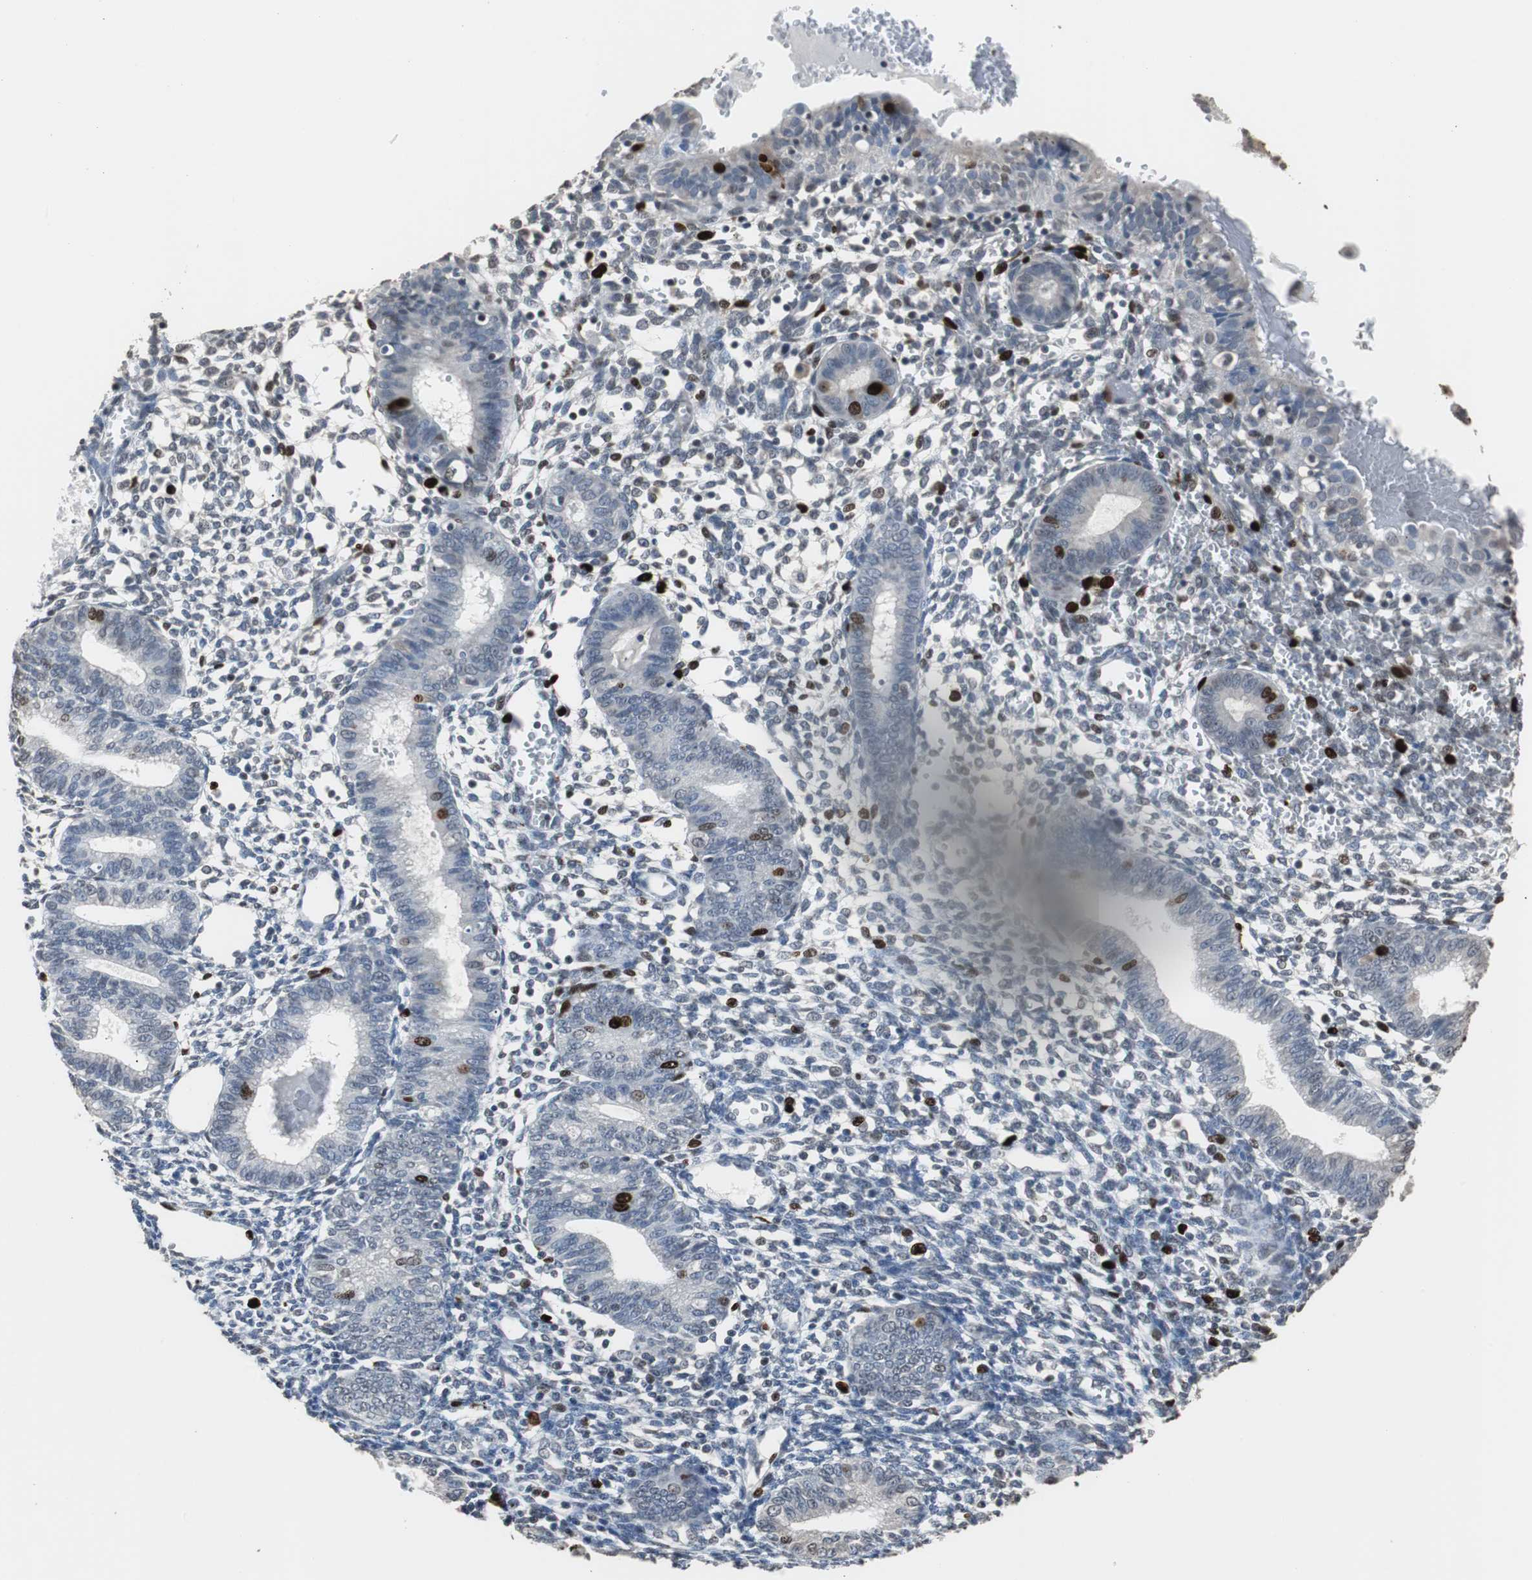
{"staining": {"intensity": "strong", "quantity": "<25%", "location": "nuclear"}, "tissue": "endometrium", "cell_type": "Cells in endometrial stroma", "image_type": "normal", "snomed": [{"axis": "morphology", "description": "Normal tissue, NOS"}, {"axis": "topography", "description": "Endometrium"}], "caption": "Strong nuclear positivity for a protein is present in about <25% of cells in endometrial stroma of unremarkable endometrium using immunohistochemistry.", "gene": "TOP2A", "patient": {"sex": "female", "age": 61}}